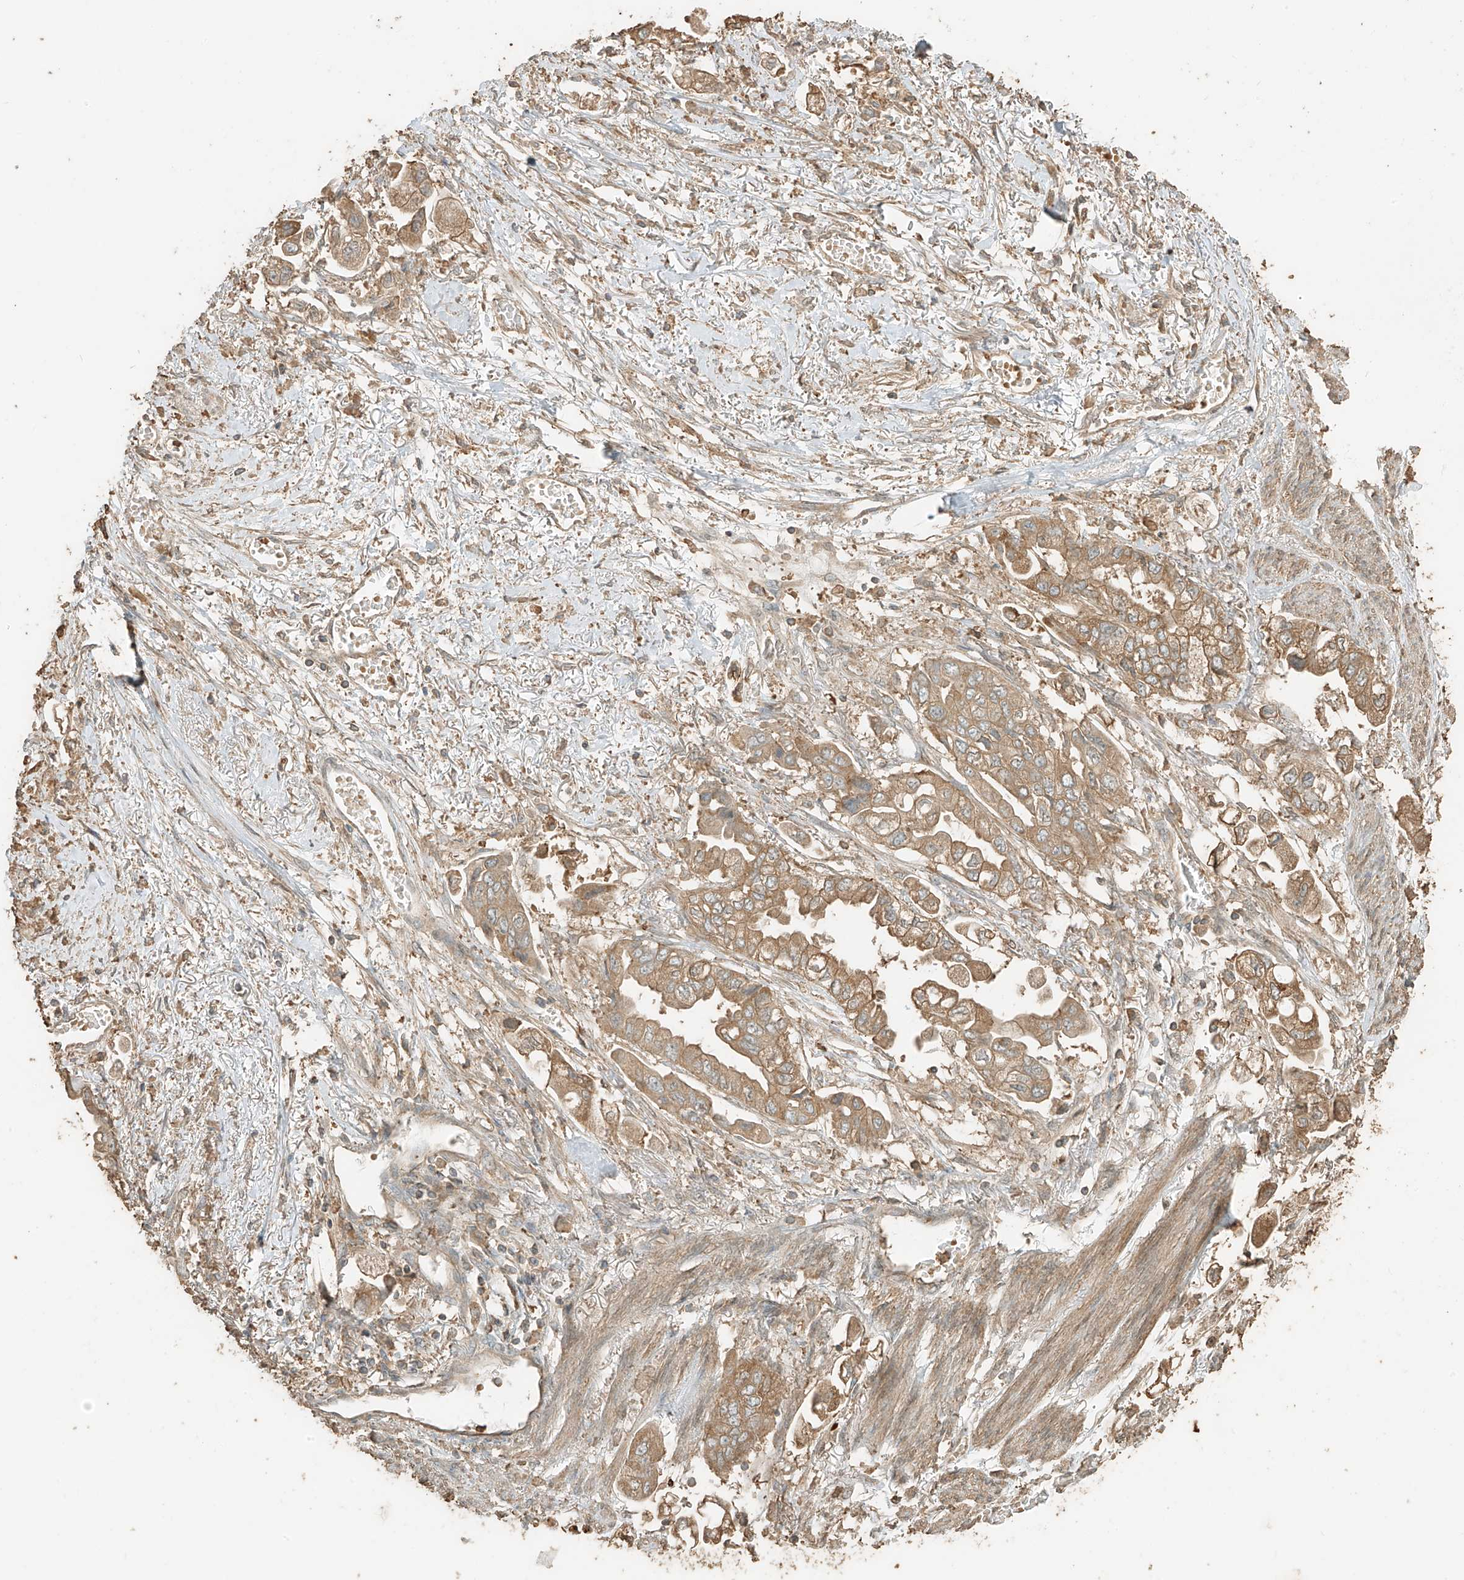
{"staining": {"intensity": "moderate", "quantity": ">75%", "location": "cytoplasmic/membranous"}, "tissue": "stomach cancer", "cell_type": "Tumor cells", "image_type": "cancer", "snomed": [{"axis": "morphology", "description": "Adenocarcinoma, NOS"}, {"axis": "topography", "description": "Stomach"}], "caption": "Adenocarcinoma (stomach) stained for a protein displays moderate cytoplasmic/membranous positivity in tumor cells.", "gene": "RFTN2", "patient": {"sex": "male", "age": 62}}